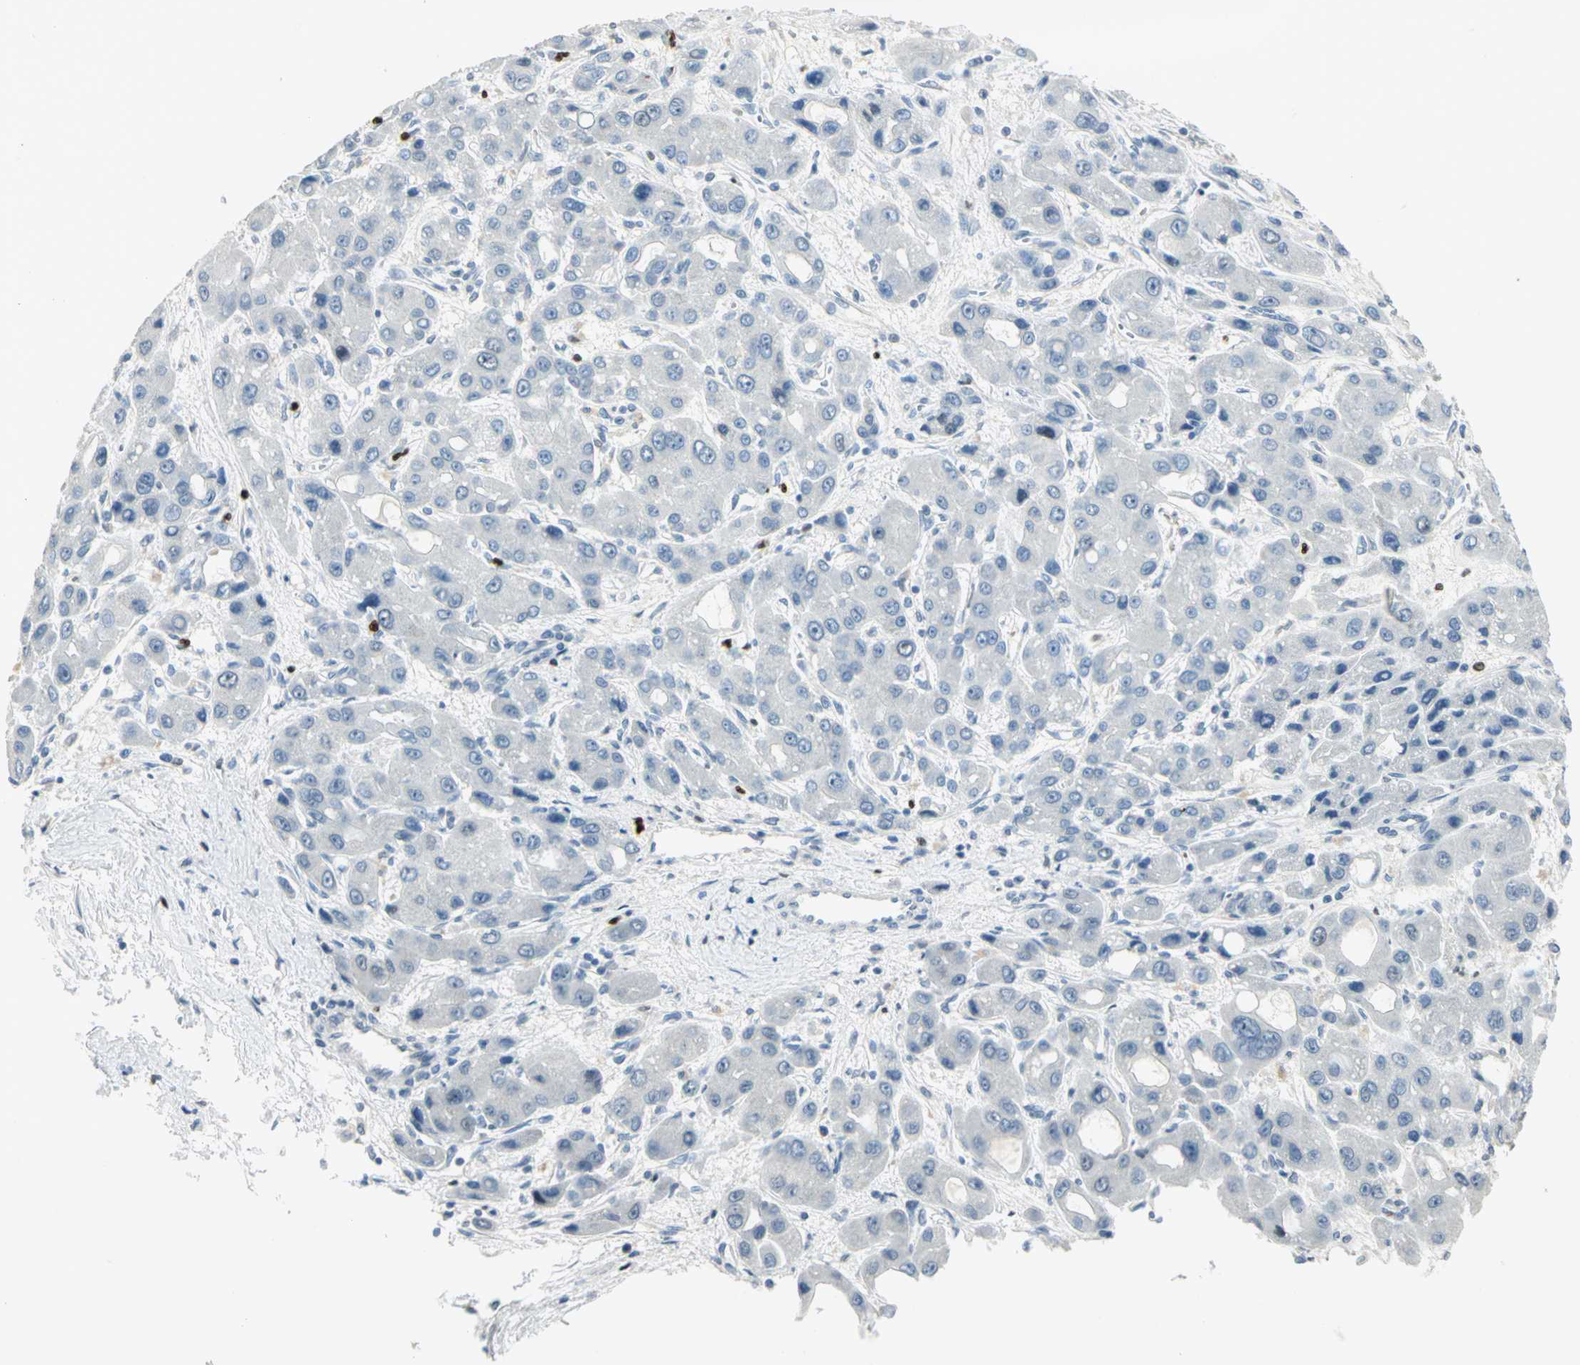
{"staining": {"intensity": "negative", "quantity": "none", "location": "none"}, "tissue": "liver cancer", "cell_type": "Tumor cells", "image_type": "cancer", "snomed": [{"axis": "morphology", "description": "Carcinoma, Hepatocellular, NOS"}, {"axis": "topography", "description": "Liver"}], "caption": "A photomicrograph of human liver cancer is negative for staining in tumor cells.", "gene": "BCL6", "patient": {"sex": "male", "age": 55}}